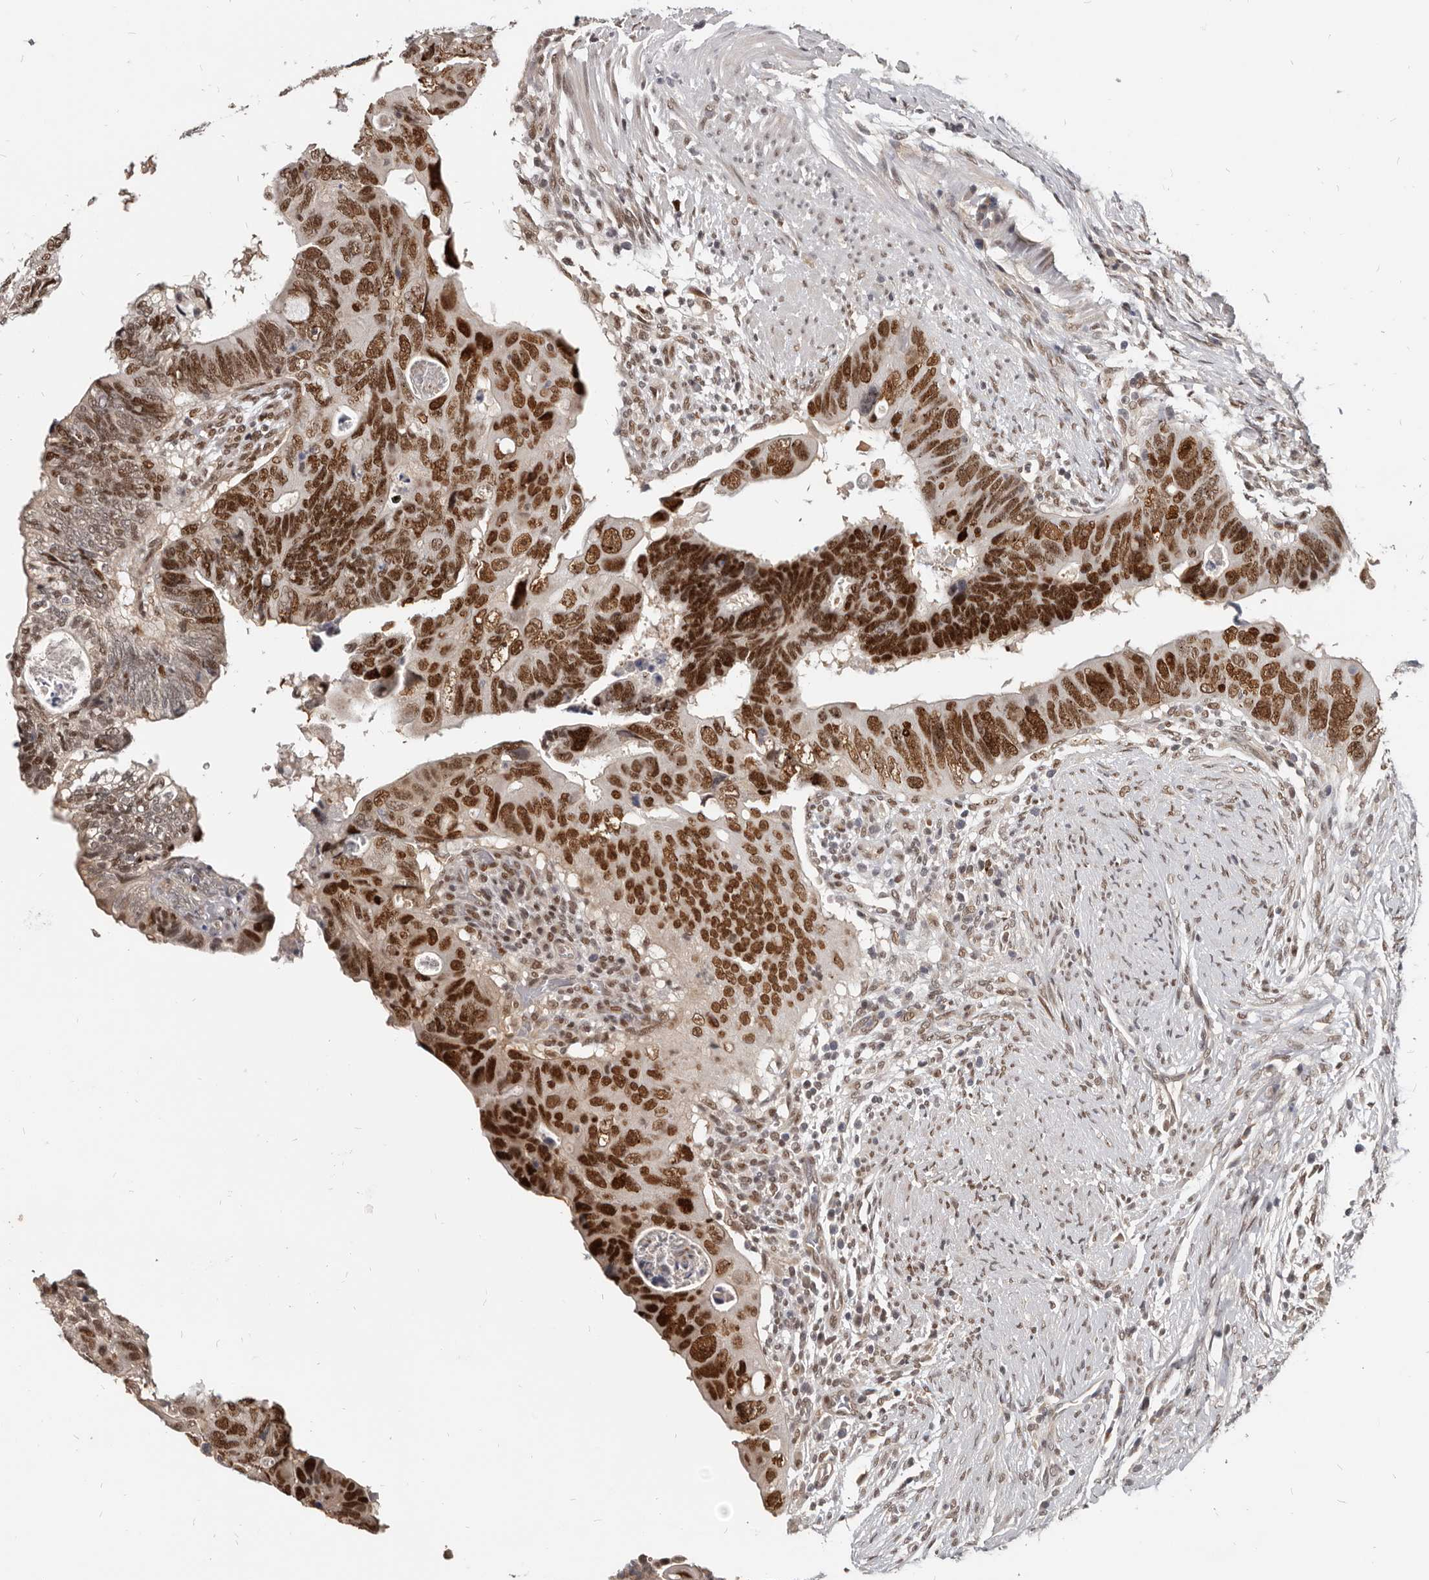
{"staining": {"intensity": "strong", "quantity": ">75%", "location": "nuclear"}, "tissue": "colorectal cancer", "cell_type": "Tumor cells", "image_type": "cancer", "snomed": [{"axis": "morphology", "description": "Adenocarcinoma, NOS"}, {"axis": "topography", "description": "Rectum"}], "caption": "Tumor cells demonstrate high levels of strong nuclear positivity in approximately >75% of cells in human colorectal cancer.", "gene": "ATF5", "patient": {"sex": "male", "age": 53}}